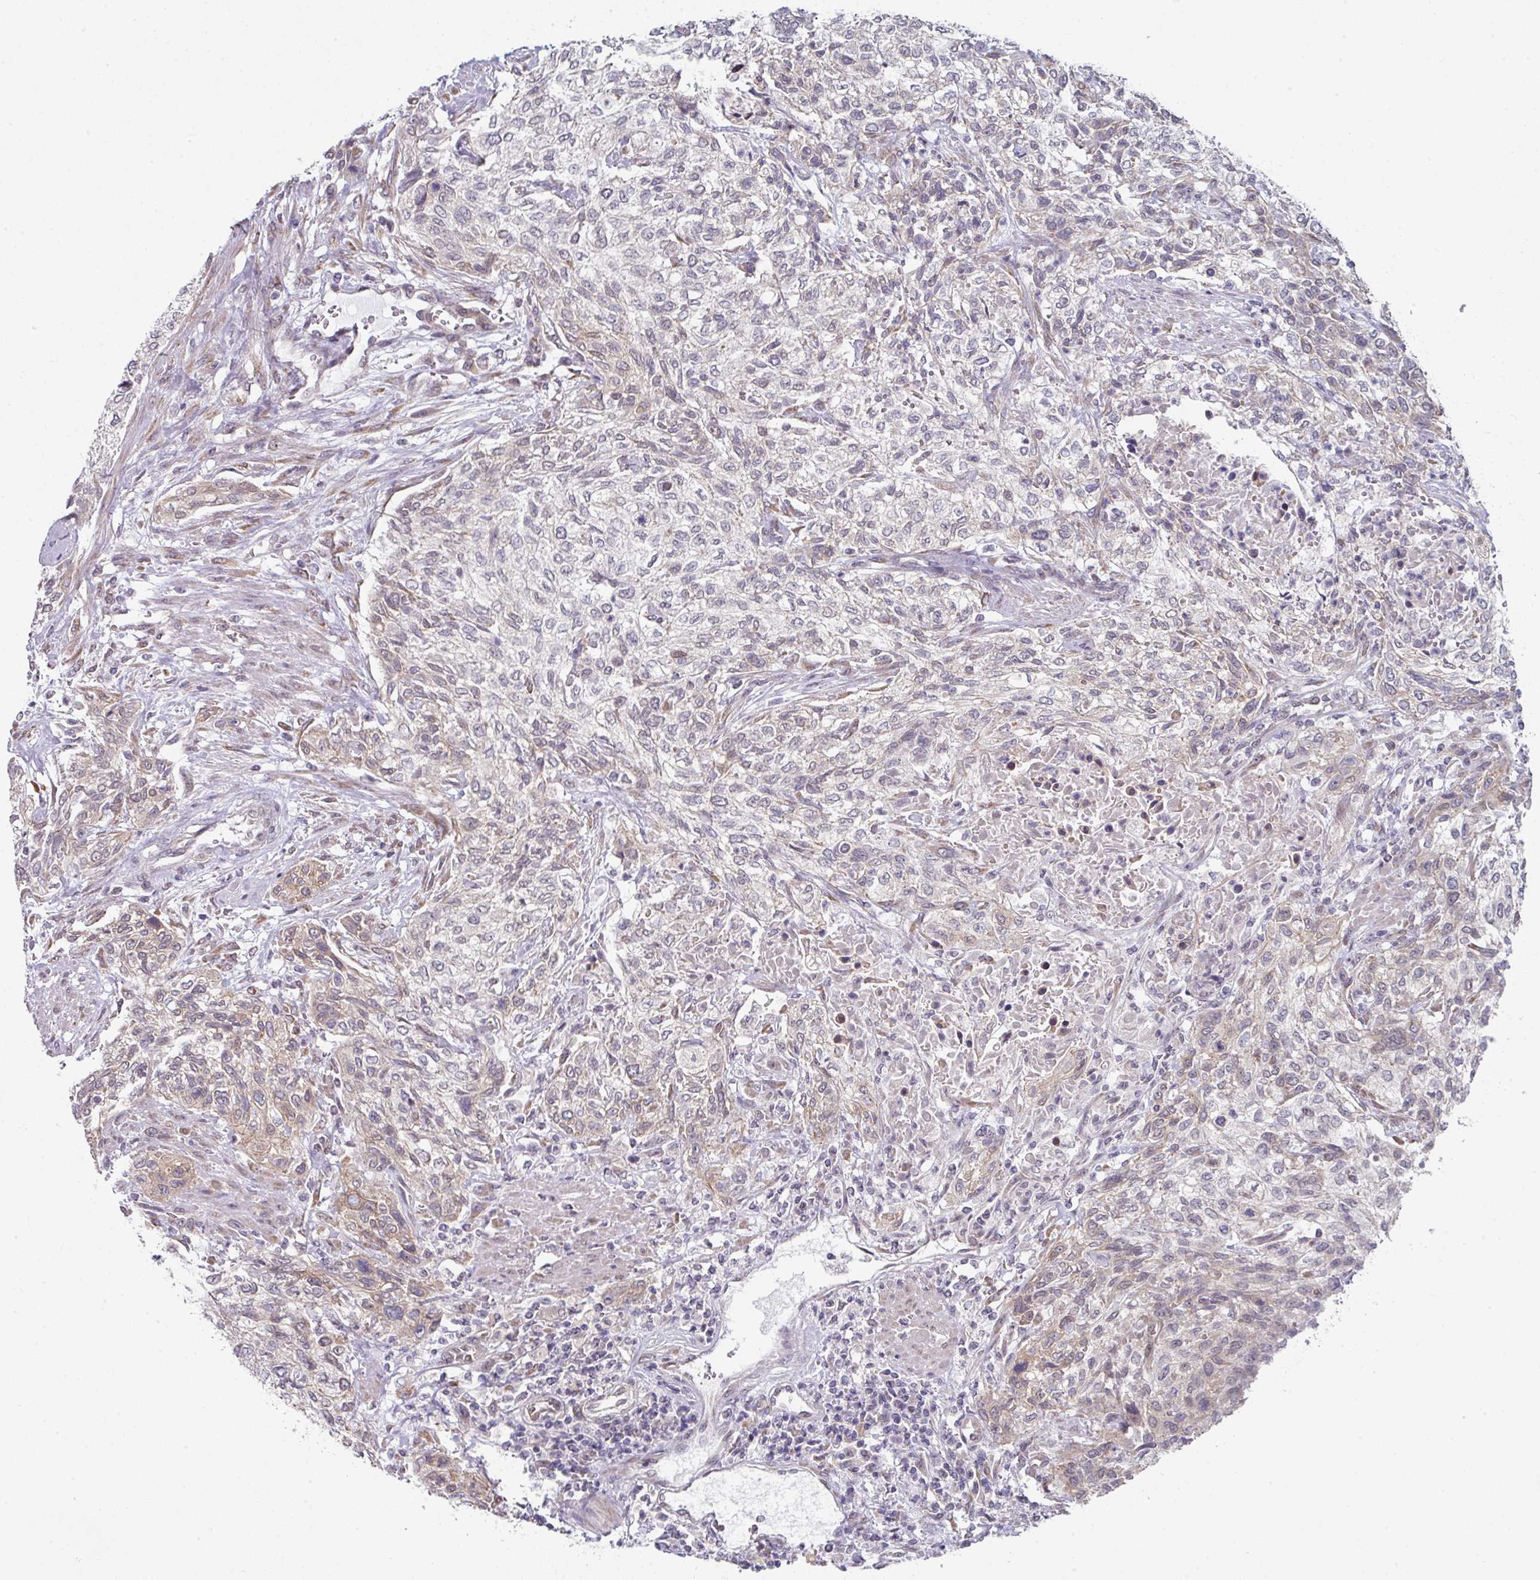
{"staining": {"intensity": "weak", "quantity": "25%-75%", "location": "cytoplasmic/membranous"}, "tissue": "urothelial cancer", "cell_type": "Tumor cells", "image_type": "cancer", "snomed": [{"axis": "morphology", "description": "Normal tissue, NOS"}, {"axis": "morphology", "description": "Urothelial carcinoma, NOS"}, {"axis": "topography", "description": "Urinary bladder"}, {"axis": "topography", "description": "Peripheral nerve tissue"}], "caption": "Immunohistochemical staining of human urothelial cancer displays low levels of weak cytoplasmic/membranous staining in about 25%-75% of tumor cells.", "gene": "TMED5", "patient": {"sex": "male", "age": 35}}